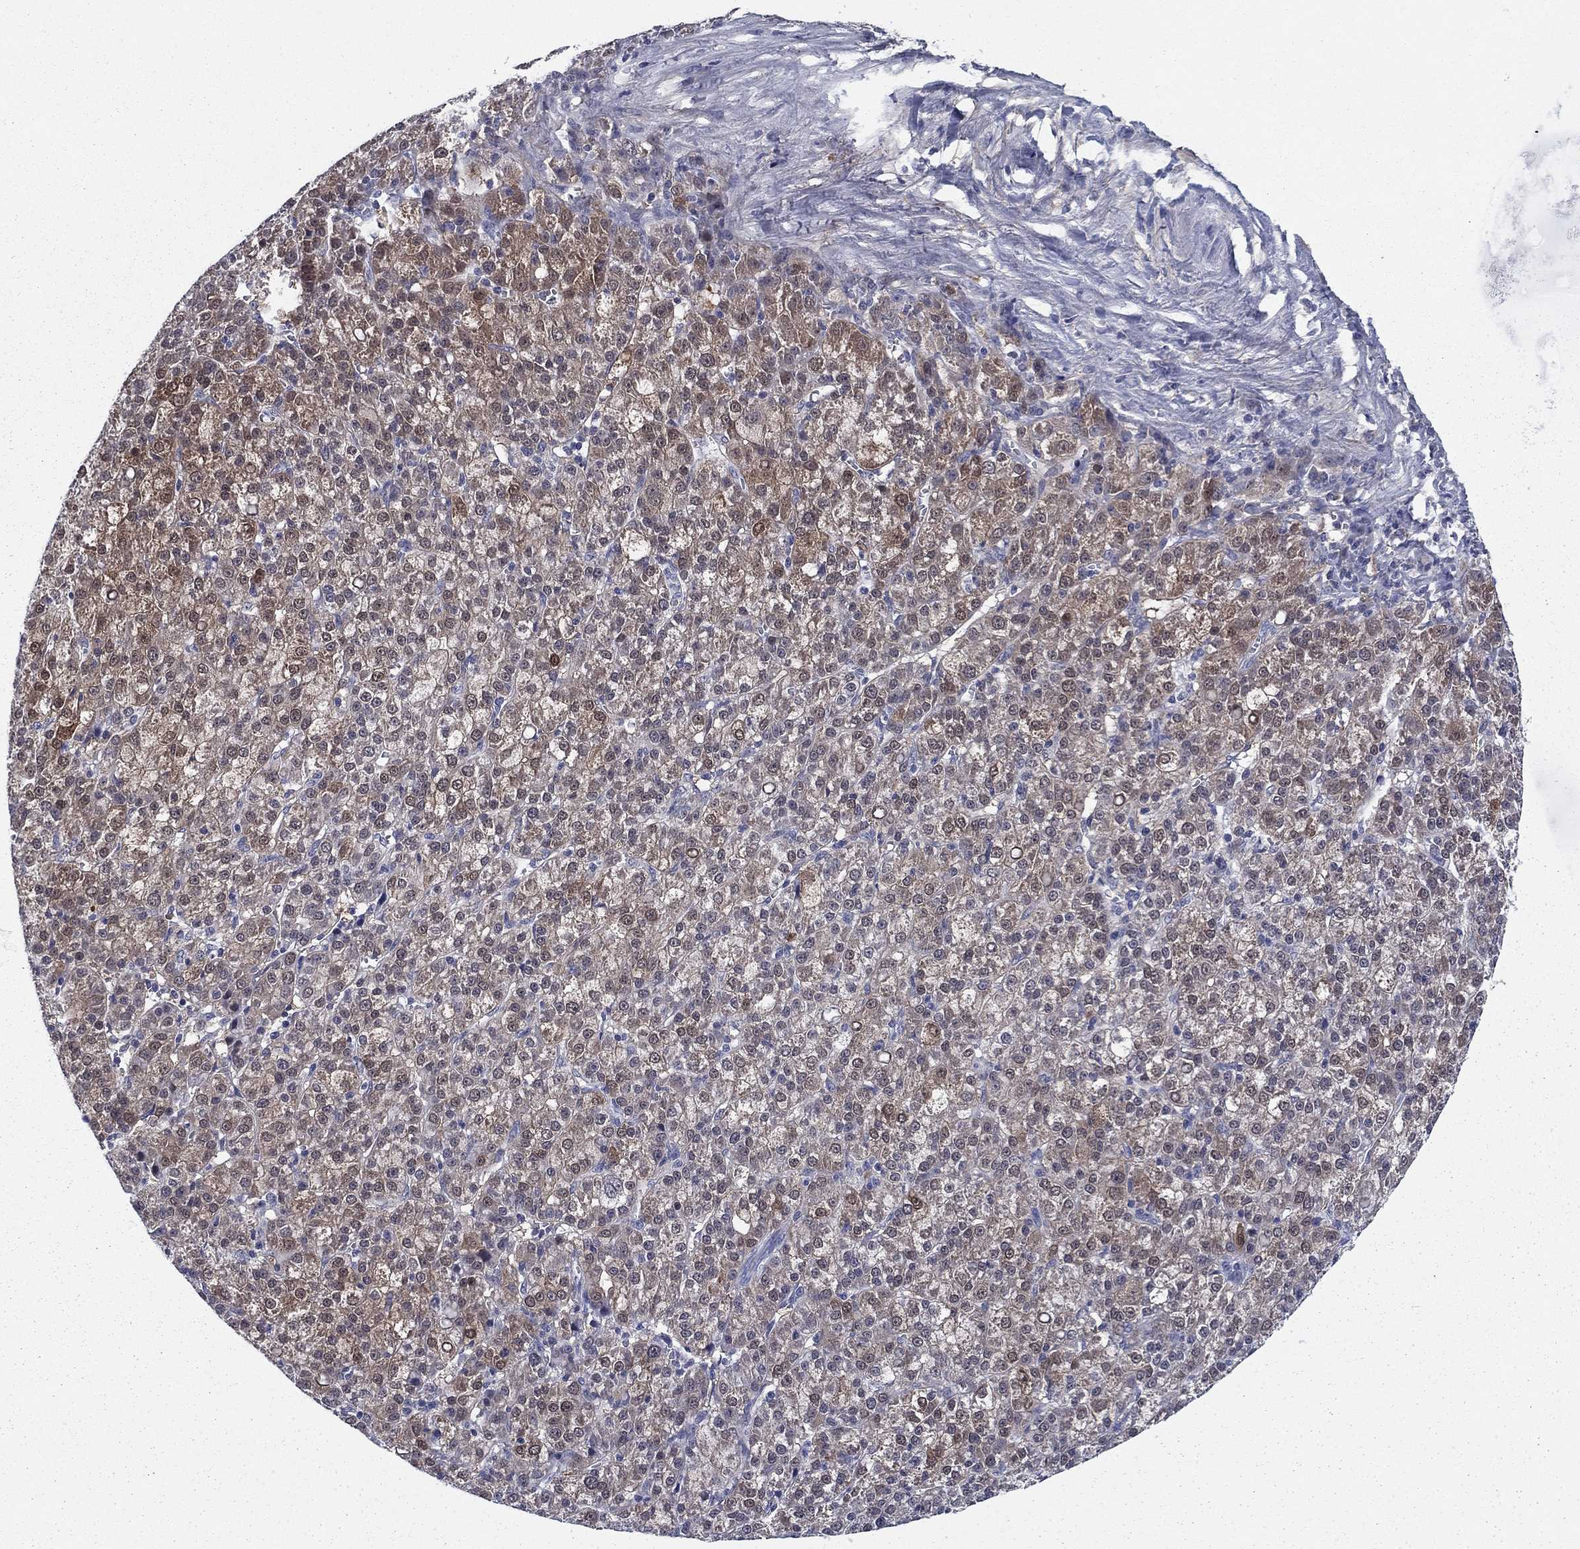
{"staining": {"intensity": "weak", "quantity": "<25%", "location": "cytoplasmic/membranous,nuclear"}, "tissue": "liver cancer", "cell_type": "Tumor cells", "image_type": "cancer", "snomed": [{"axis": "morphology", "description": "Carcinoma, Hepatocellular, NOS"}, {"axis": "topography", "description": "Liver"}], "caption": "Immunohistochemistry (IHC) micrograph of hepatocellular carcinoma (liver) stained for a protein (brown), which shows no expression in tumor cells. (Brightfield microscopy of DAB (3,3'-diaminobenzidine) immunohistochemistry (IHC) at high magnification).", "gene": "REXO5", "patient": {"sex": "female", "age": 60}}